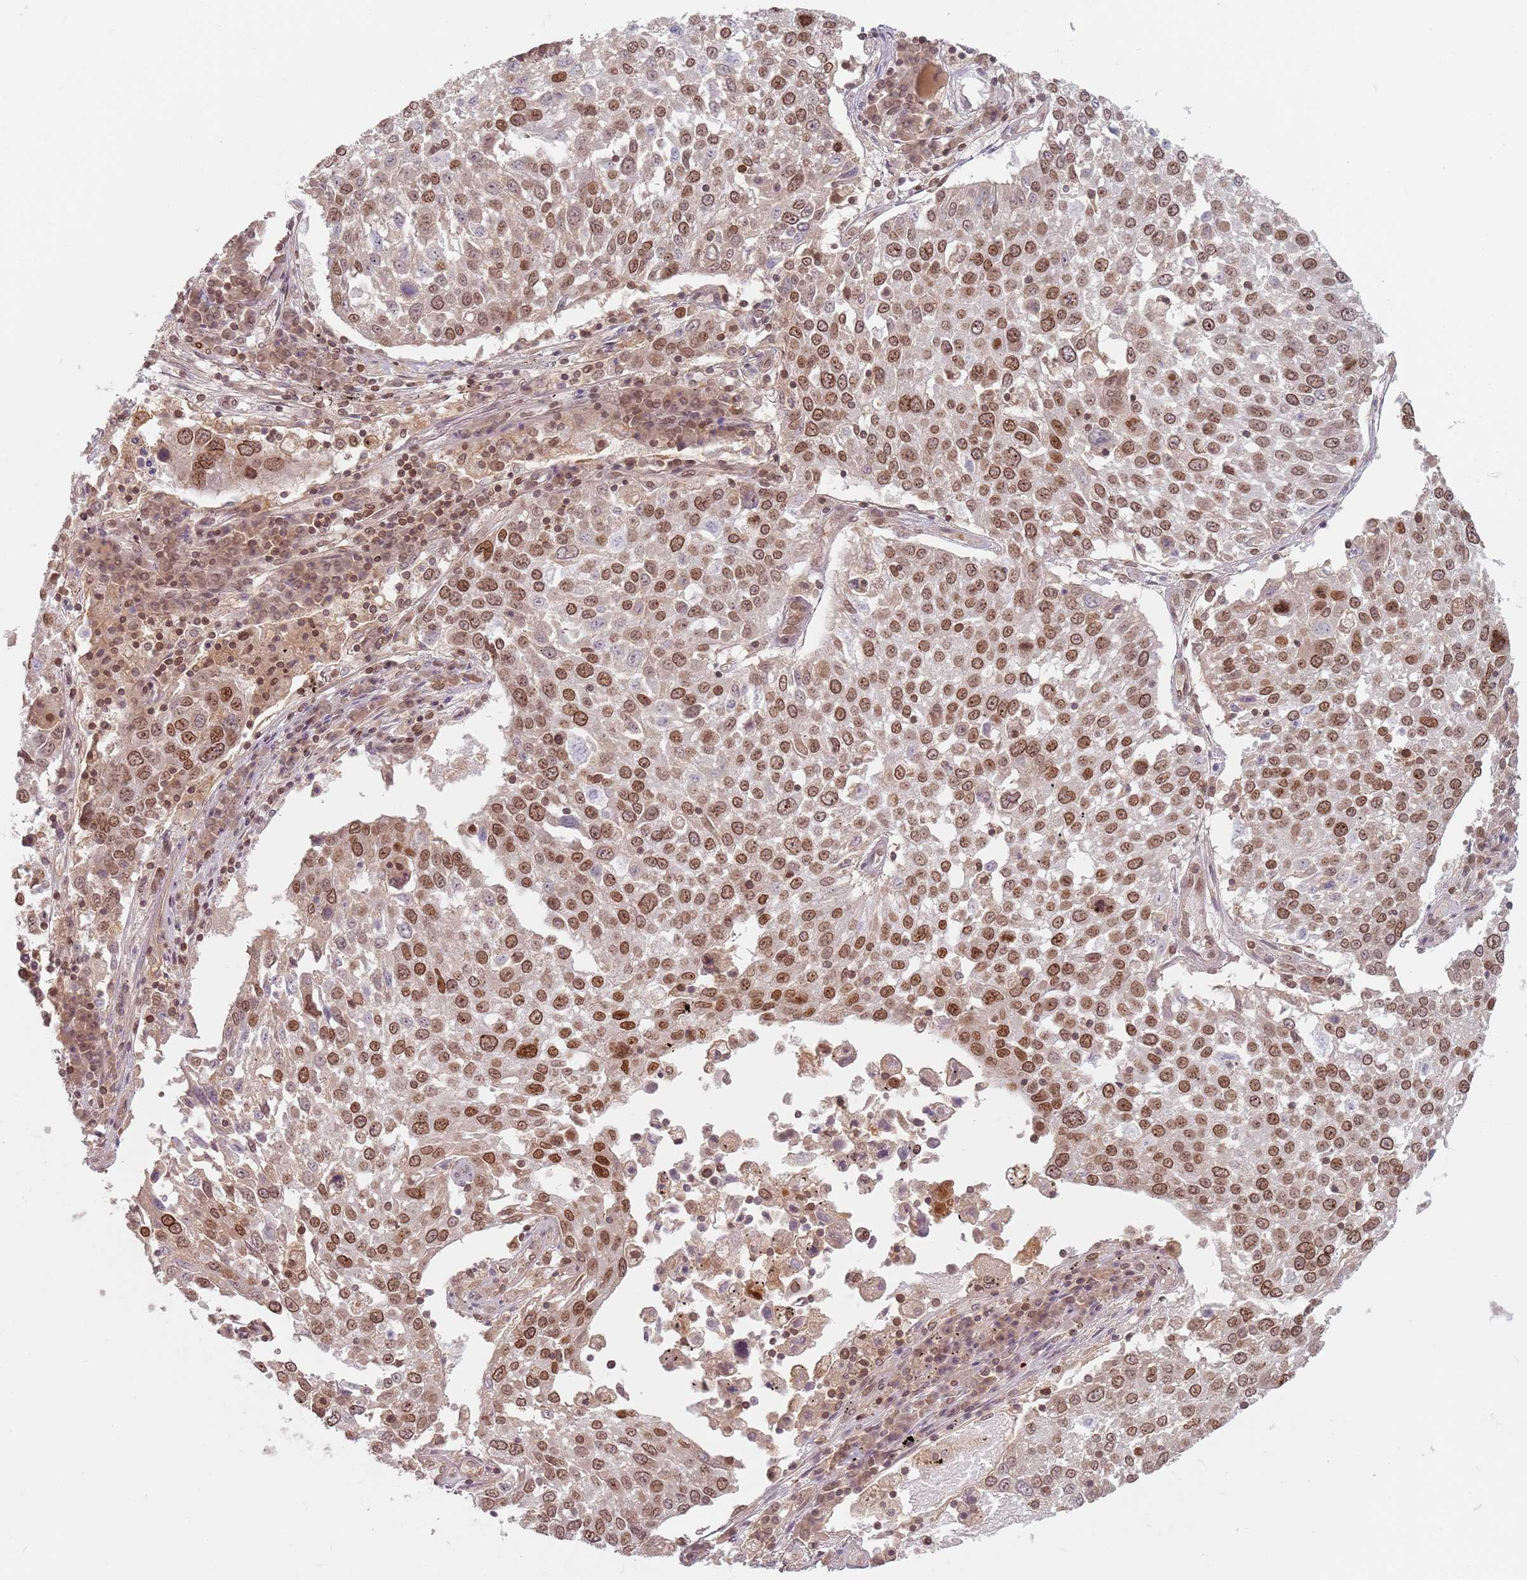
{"staining": {"intensity": "moderate", "quantity": ">75%", "location": "cytoplasmic/membranous,nuclear"}, "tissue": "lung cancer", "cell_type": "Tumor cells", "image_type": "cancer", "snomed": [{"axis": "morphology", "description": "Squamous cell carcinoma, NOS"}, {"axis": "topography", "description": "Lung"}], "caption": "Immunohistochemical staining of human lung cancer (squamous cell carcinoma) exhibits medium levels of moderate cytoplasmic/membranous and nuclear protein staining in about >75% of tumor cells. The protein is stained brown, and the nuclei are stained in blue (DAB IHC with brightfield microscopy, high magnification).", "gene": "NUP50", "patient": {"sex": "male", "age": 65}}